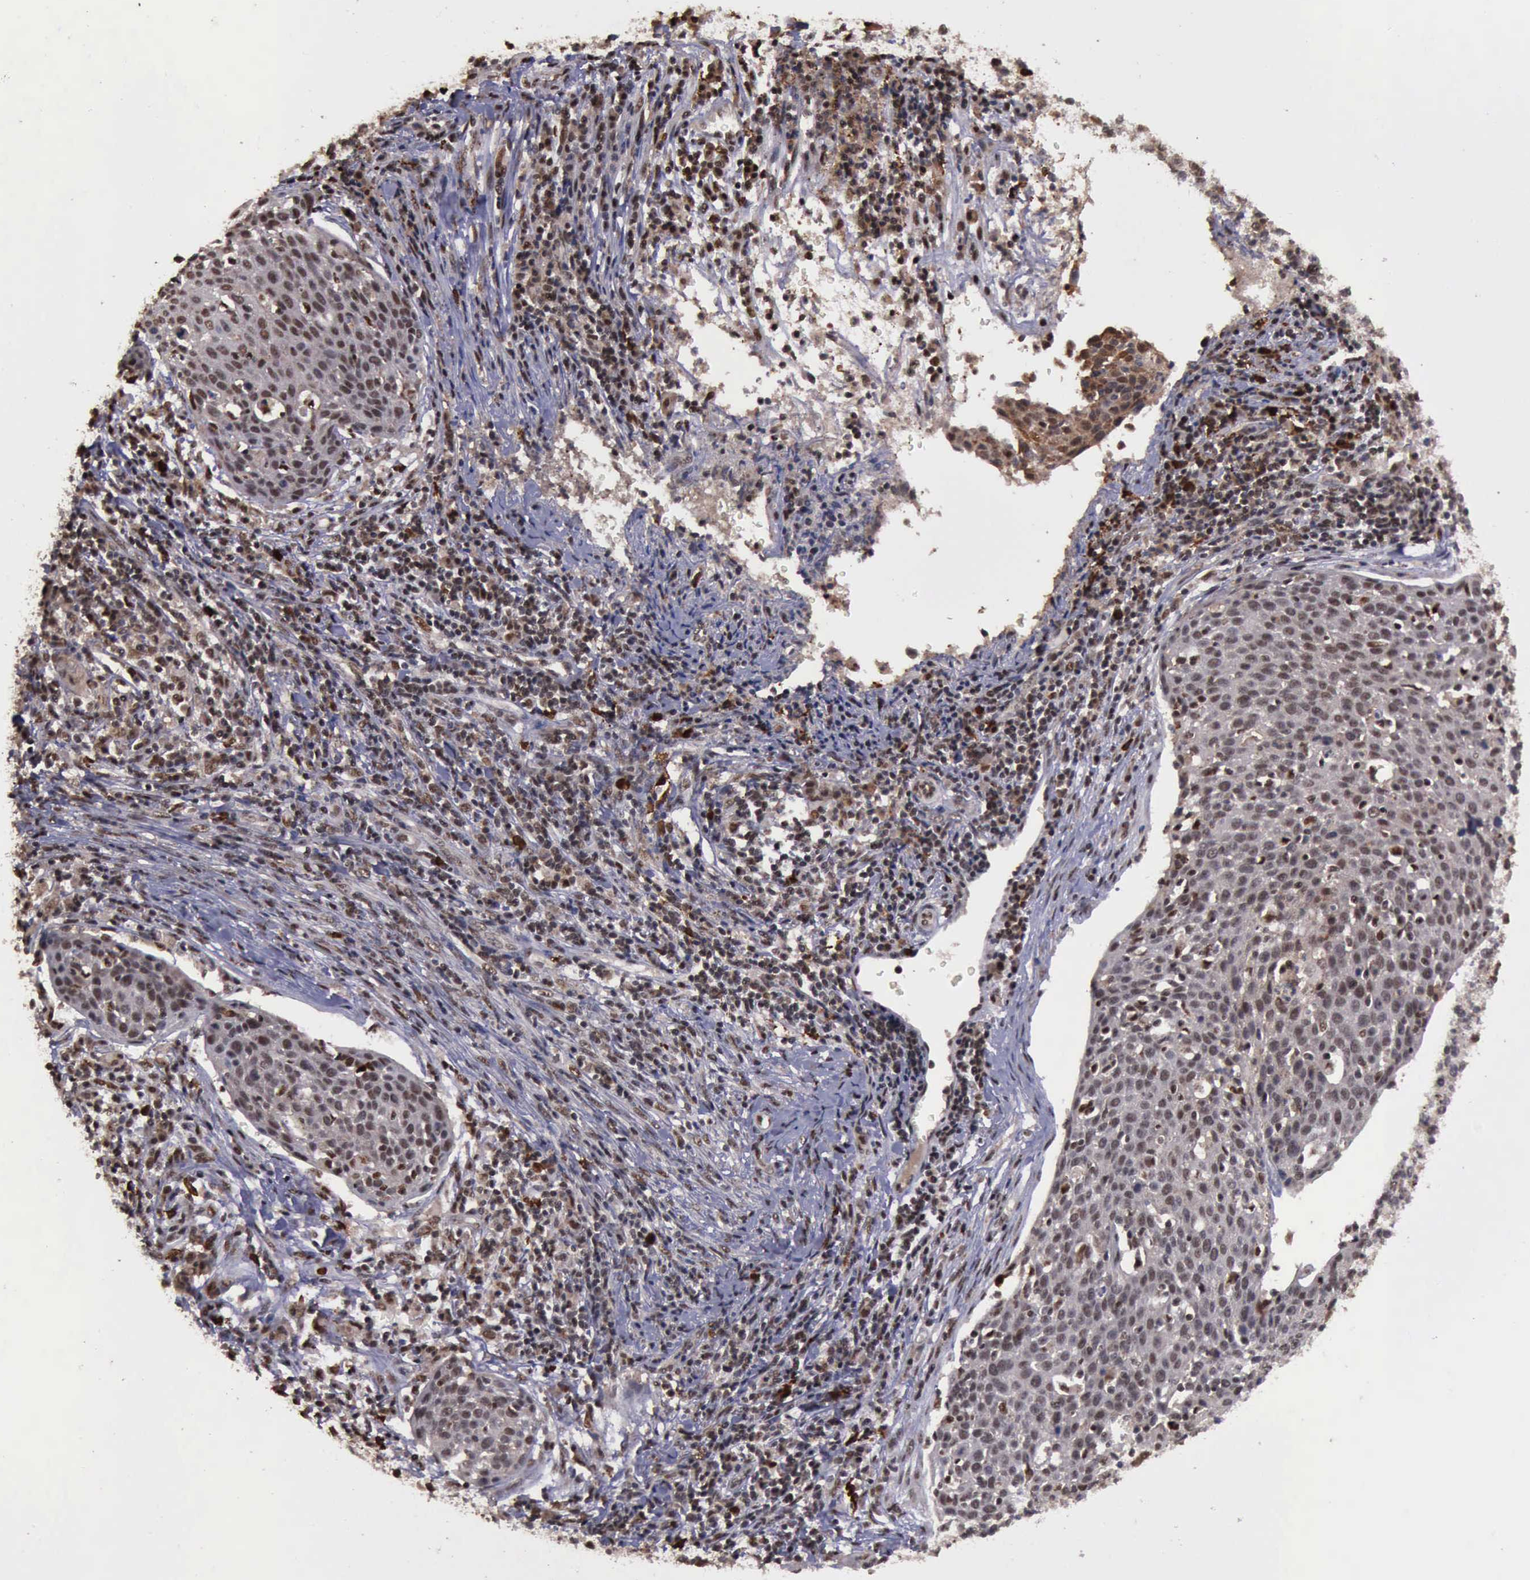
{"staining": {"intensity": "moderate", "quantity": ">75%", "location": "cytoplasmic/membranous,nuclear"}, "tissue": "cervical cancer", "cell_type": "Tumor cells", "image_type": "cancer", "snomed": [{"axis": "morphology", "description": "Squamous cell carcinoma, NOS"}, {"axis": "topography", "description": "Cervix"}], "caption": "Immunohistochemistry (IHC) image of cervical squamous cell carcinoma stained for a protein (brown), which demonstrates medium levels of moderate cytoplasmic/membranous and nuclear expression in approximately >75% of tumor cells.", "gene": "TRMT2A", "patient": {"sex": "female", "age": 38}}